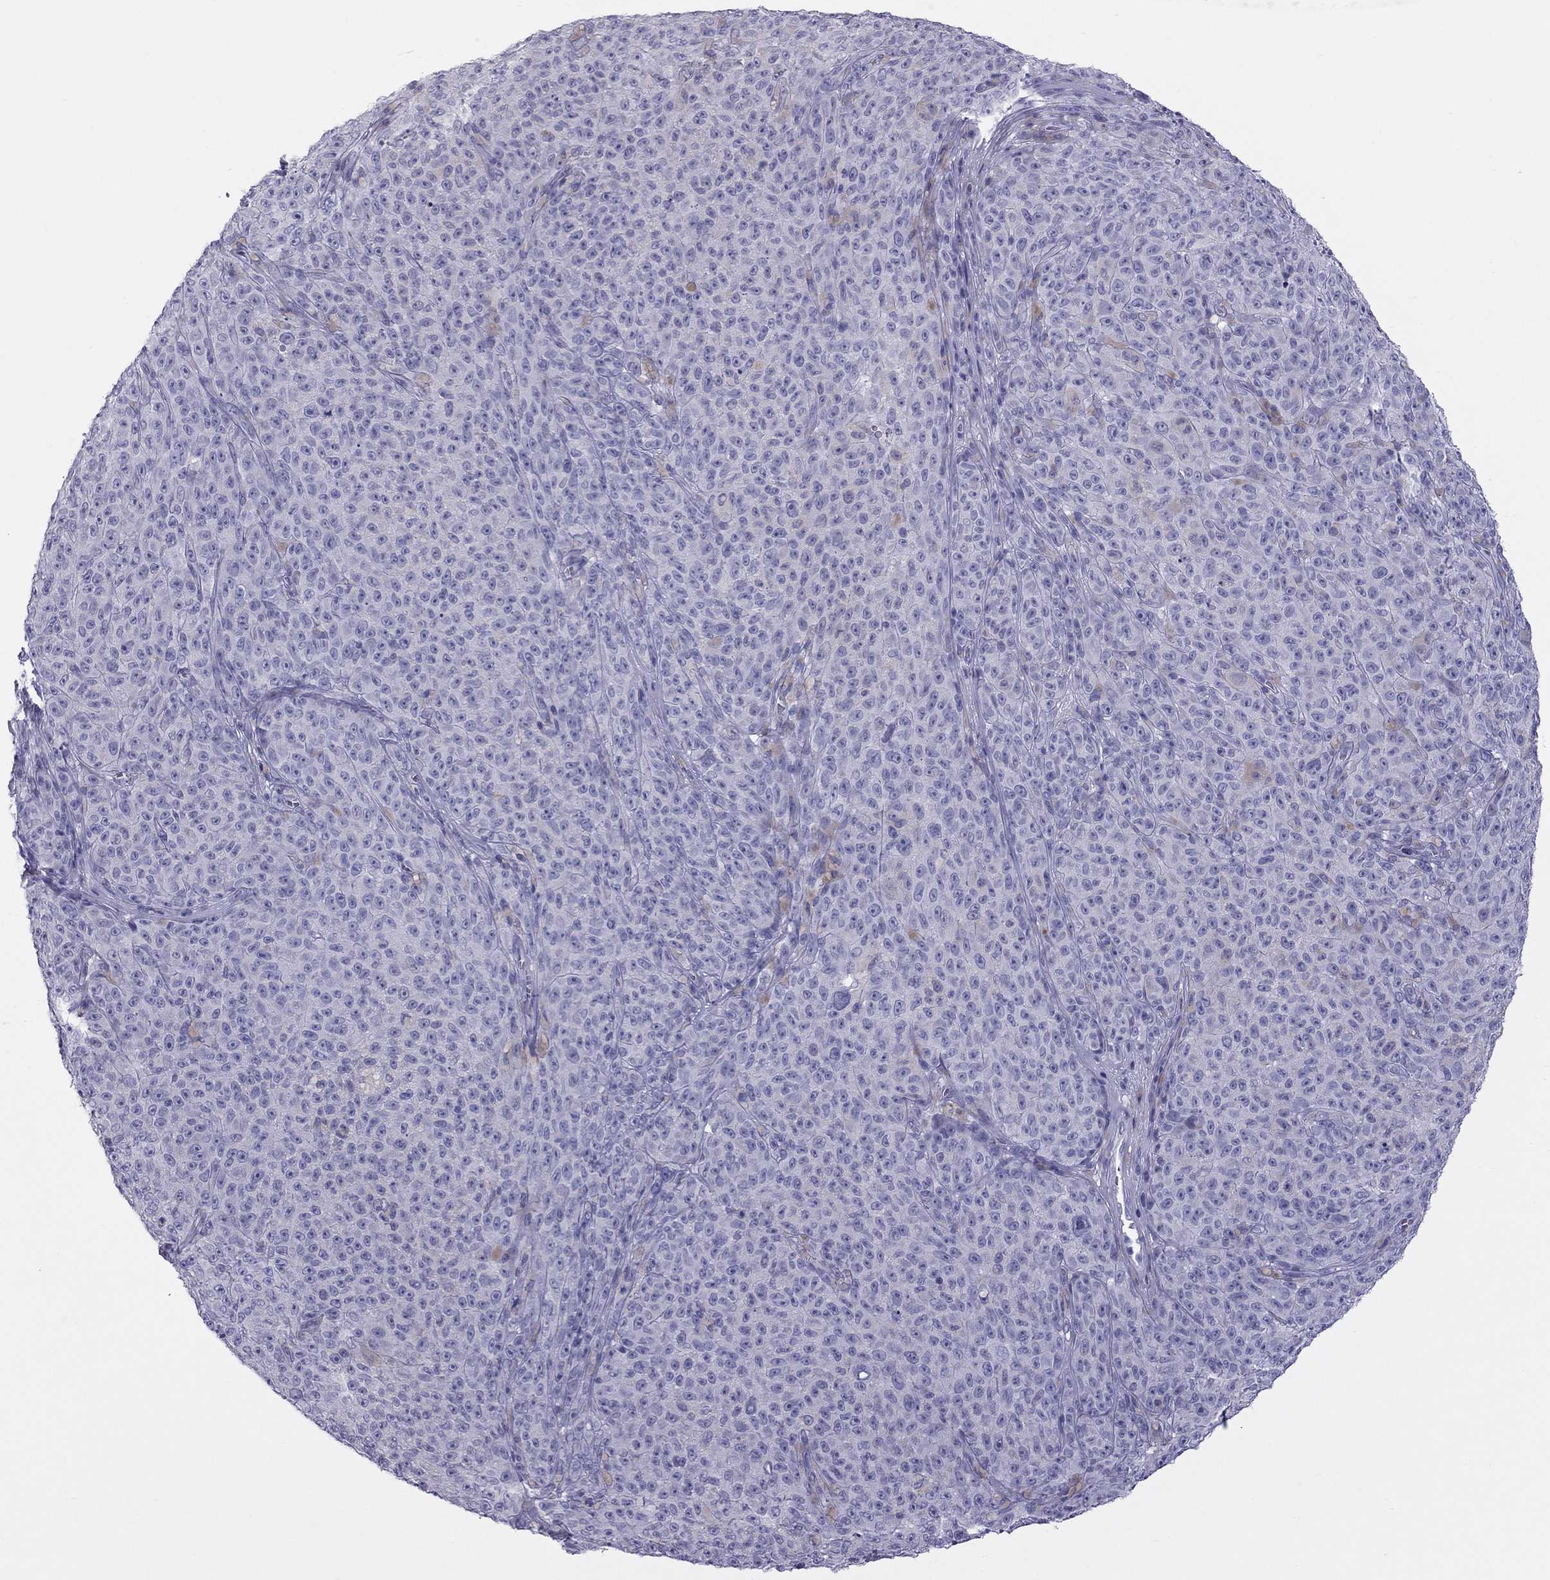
{"staining": {"intensity": "negative", "quantity": "none", "location": "none"}, "tissue": "melanoma", "cell_type": "Tumor cells", "image_type": "cancer", "snomed": [{"axis": "morphology", "description": "Malignant melanoma, NOS"}, {"axis": "topography", "description": "Skin"}], "caption": "Human malignant melanoma stained for a protein using immunohistochemistry exhibits no staining in tumor cells.", "gene": "TEX14", "patient": {"sex": "female", "age": 82}}